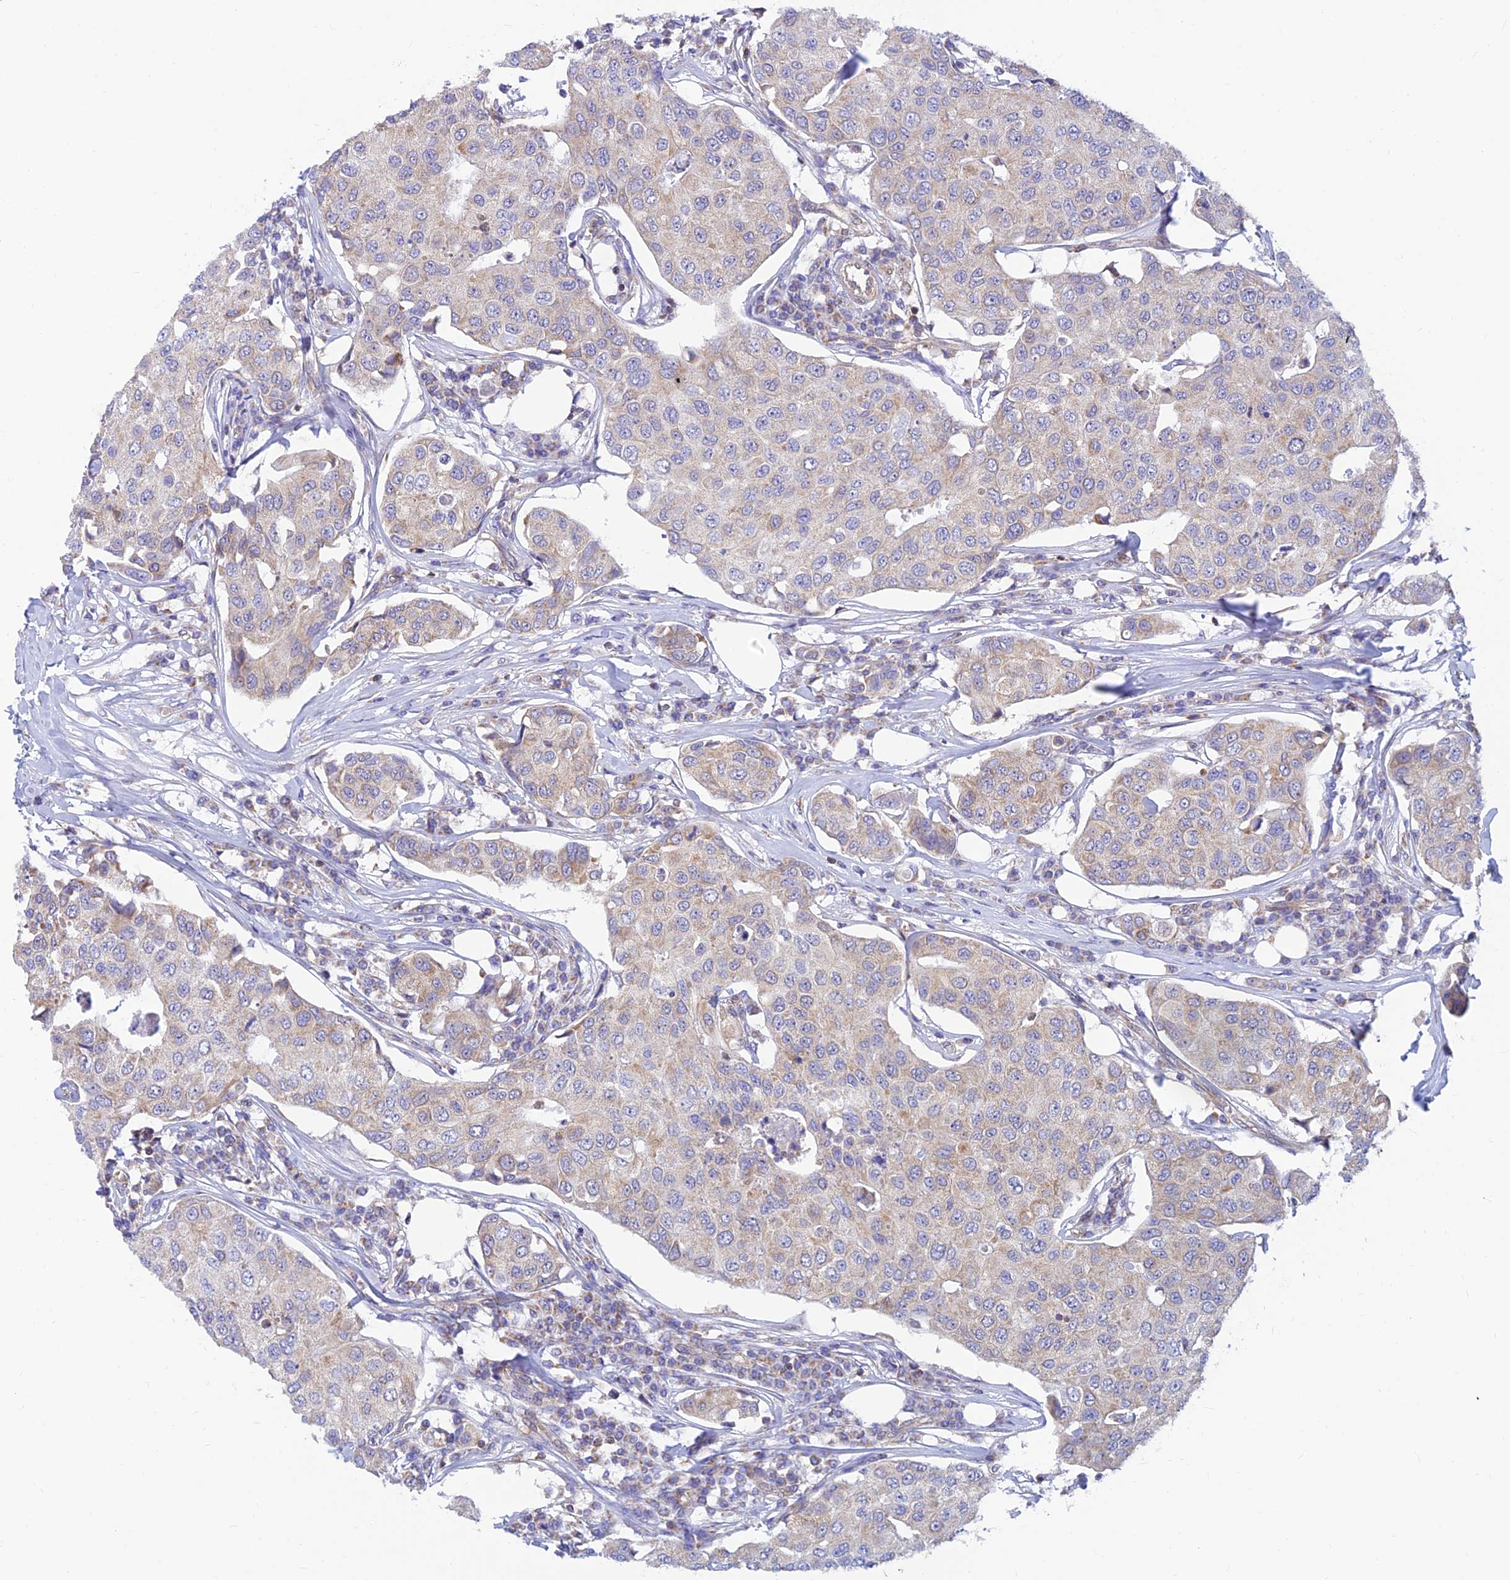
{"staining": {"intensity": "negative", "quantity": "none", "location": "none"}, "tissue": "breast cancer", "cell_type": "Tumor cells", "image_type": "cancer", "snomed": [{"axis": "morphology", "description": "Duct carcinoma"}, {"axis": "topography", "description": "Breast"}], "caption": "High power microscopy image of an immunohistochemistry (IHC) micrograph of infiltrating ductal carcinoma (breast), revealing no significant staining in tumor cells. The staining was performed using DAB (3,3'-diaminobenzidine) to visualize the protein expression in brown, while the nuclei were stained in blue with hematoxylin (Magnification: 20x).", "gene": "LYSMD2", "patient": {"sex": "female", "age": 80}}